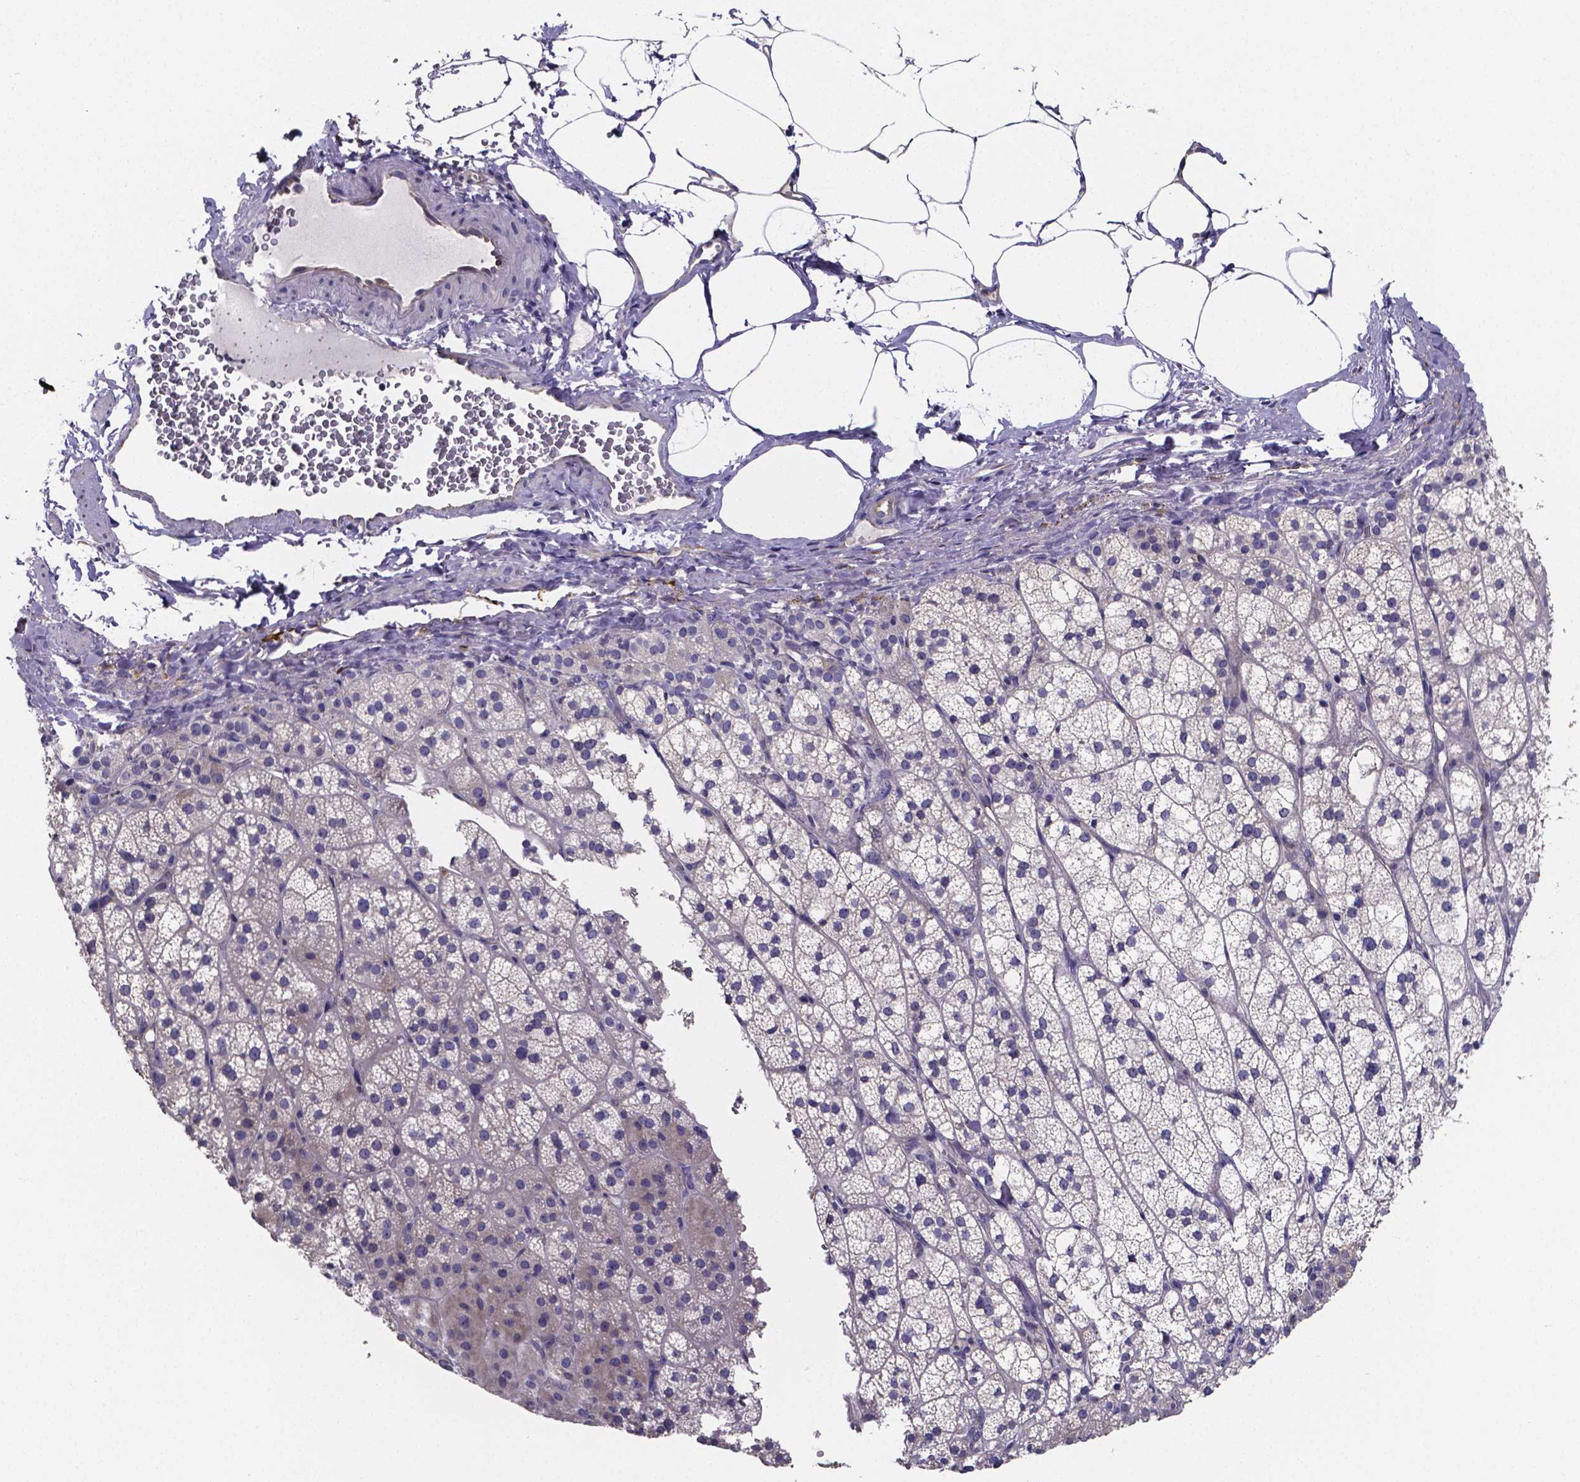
{"staining": {"intensity": "negative", "quantity": "none", "location": "none"}, "tissue": "adrenal gland", "cell_type": "Glandular cells", "image_type": "normal", "snomed": [{"axis": "morphology", "description": "Normal tissue, NOS"}, {"axis": "topography", "description": "Adrenal gland"}], "caption": "Immunohistochemistry micrograph of unremarkable adrenal gland stained for a protein (brown), which displays no expression in glandular cells. (DAB (3,3'-diaminobenzidine) IHC, high magnification).", "gene": "SFRP4", "patient": {"sex": "female", "age": 60}}